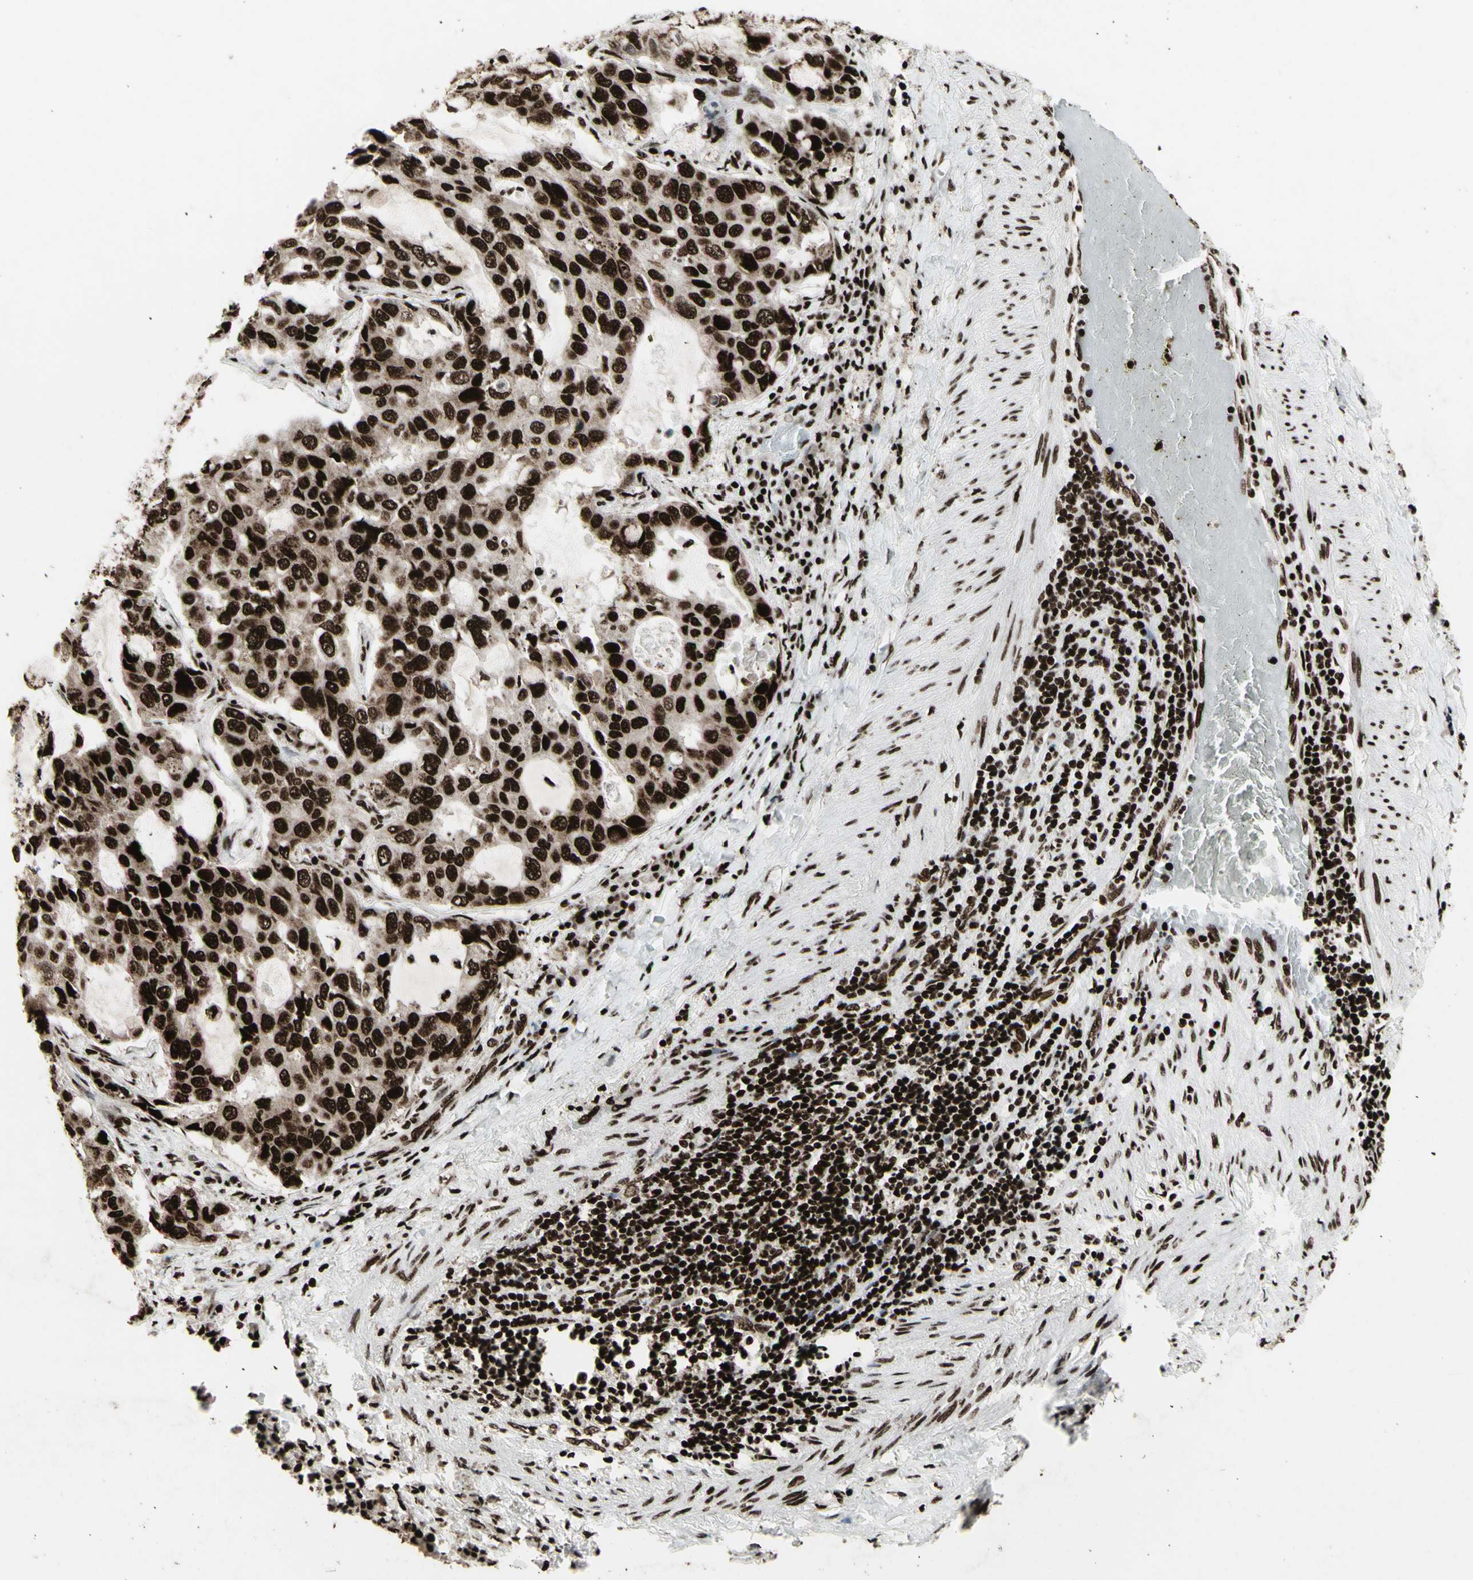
{"staining": {"intensity": "strong", "quantity": ">75%", "location": "cytoplasmic/membranous,nuclear"}, "tissue": "lung cancer", "cell_type": "Tumor cells", "image_type": "cancer", "snomed": [{"axis": "morphology", "description": "Adenocarcinoma, NOS"}, {"axis": "topography", "description": "Lung"}], "caption": "Adenocarcinoma (lung) was stained to show a protein in brown. There is high levels of strong cytoplasmic/membranous and nuclear positivity in about >75% of tumor cells.", "gene": "U2AF2", "patient": {"sex": "male", "age": 64}}